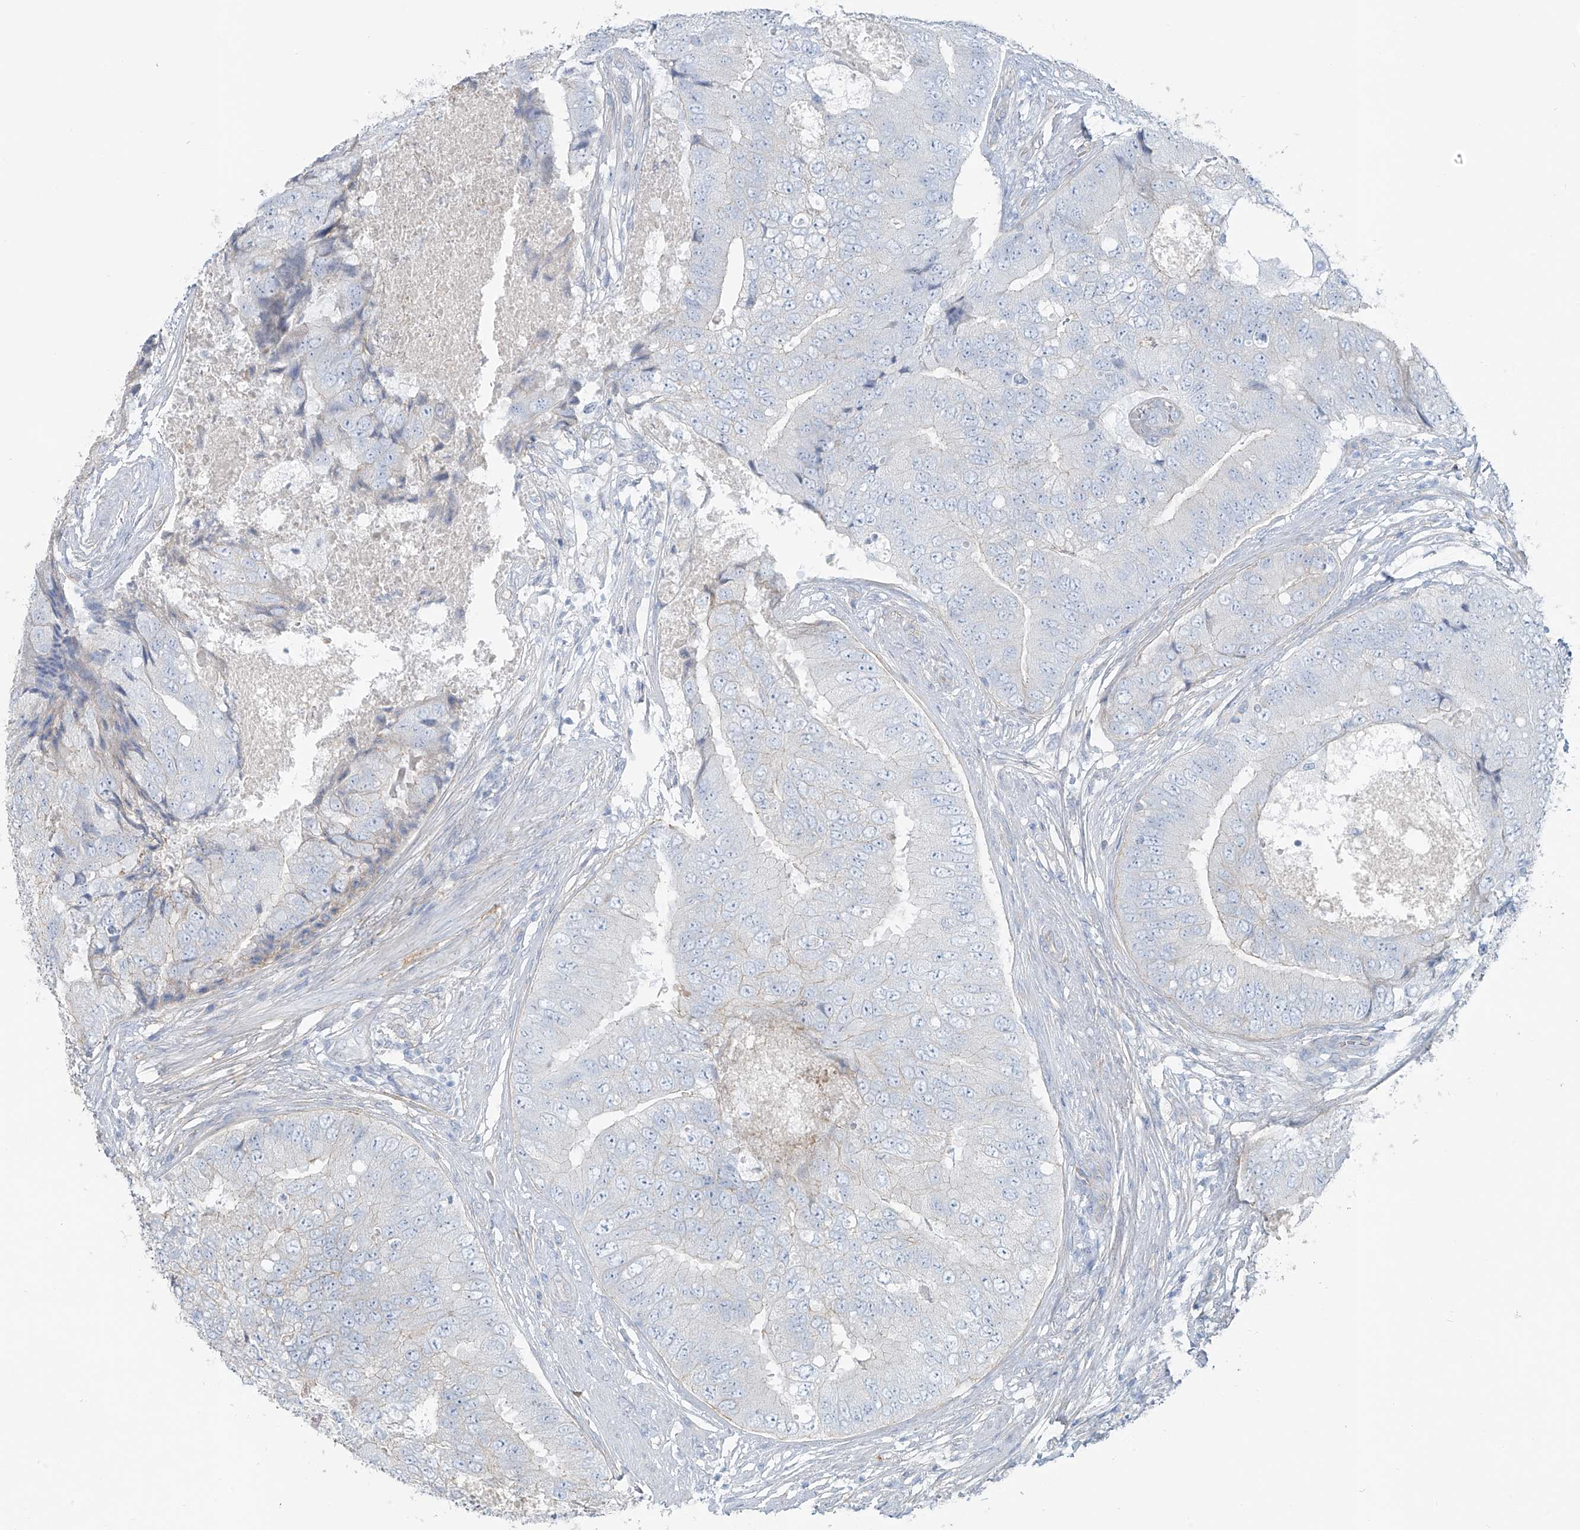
{"staining": {"intensity": "negative", "quantity": "none", "location": "none"}, "tissue": "prostate cancer", "cell_type": "Tumor cells", "image_type": "cancer", "snomed": [{"axis": "morphology", "description": "Adenocarcinoma, High grade"}, {"axis": "topography", "description": "Prostate"}], "caption": "Prostate high-grade adenocarcinoma was stained to show a protein in brown. There is no significant positivity in tumor cells.", "gene": "TUBE1", "patient": {"sex": "male", "age": 70}}